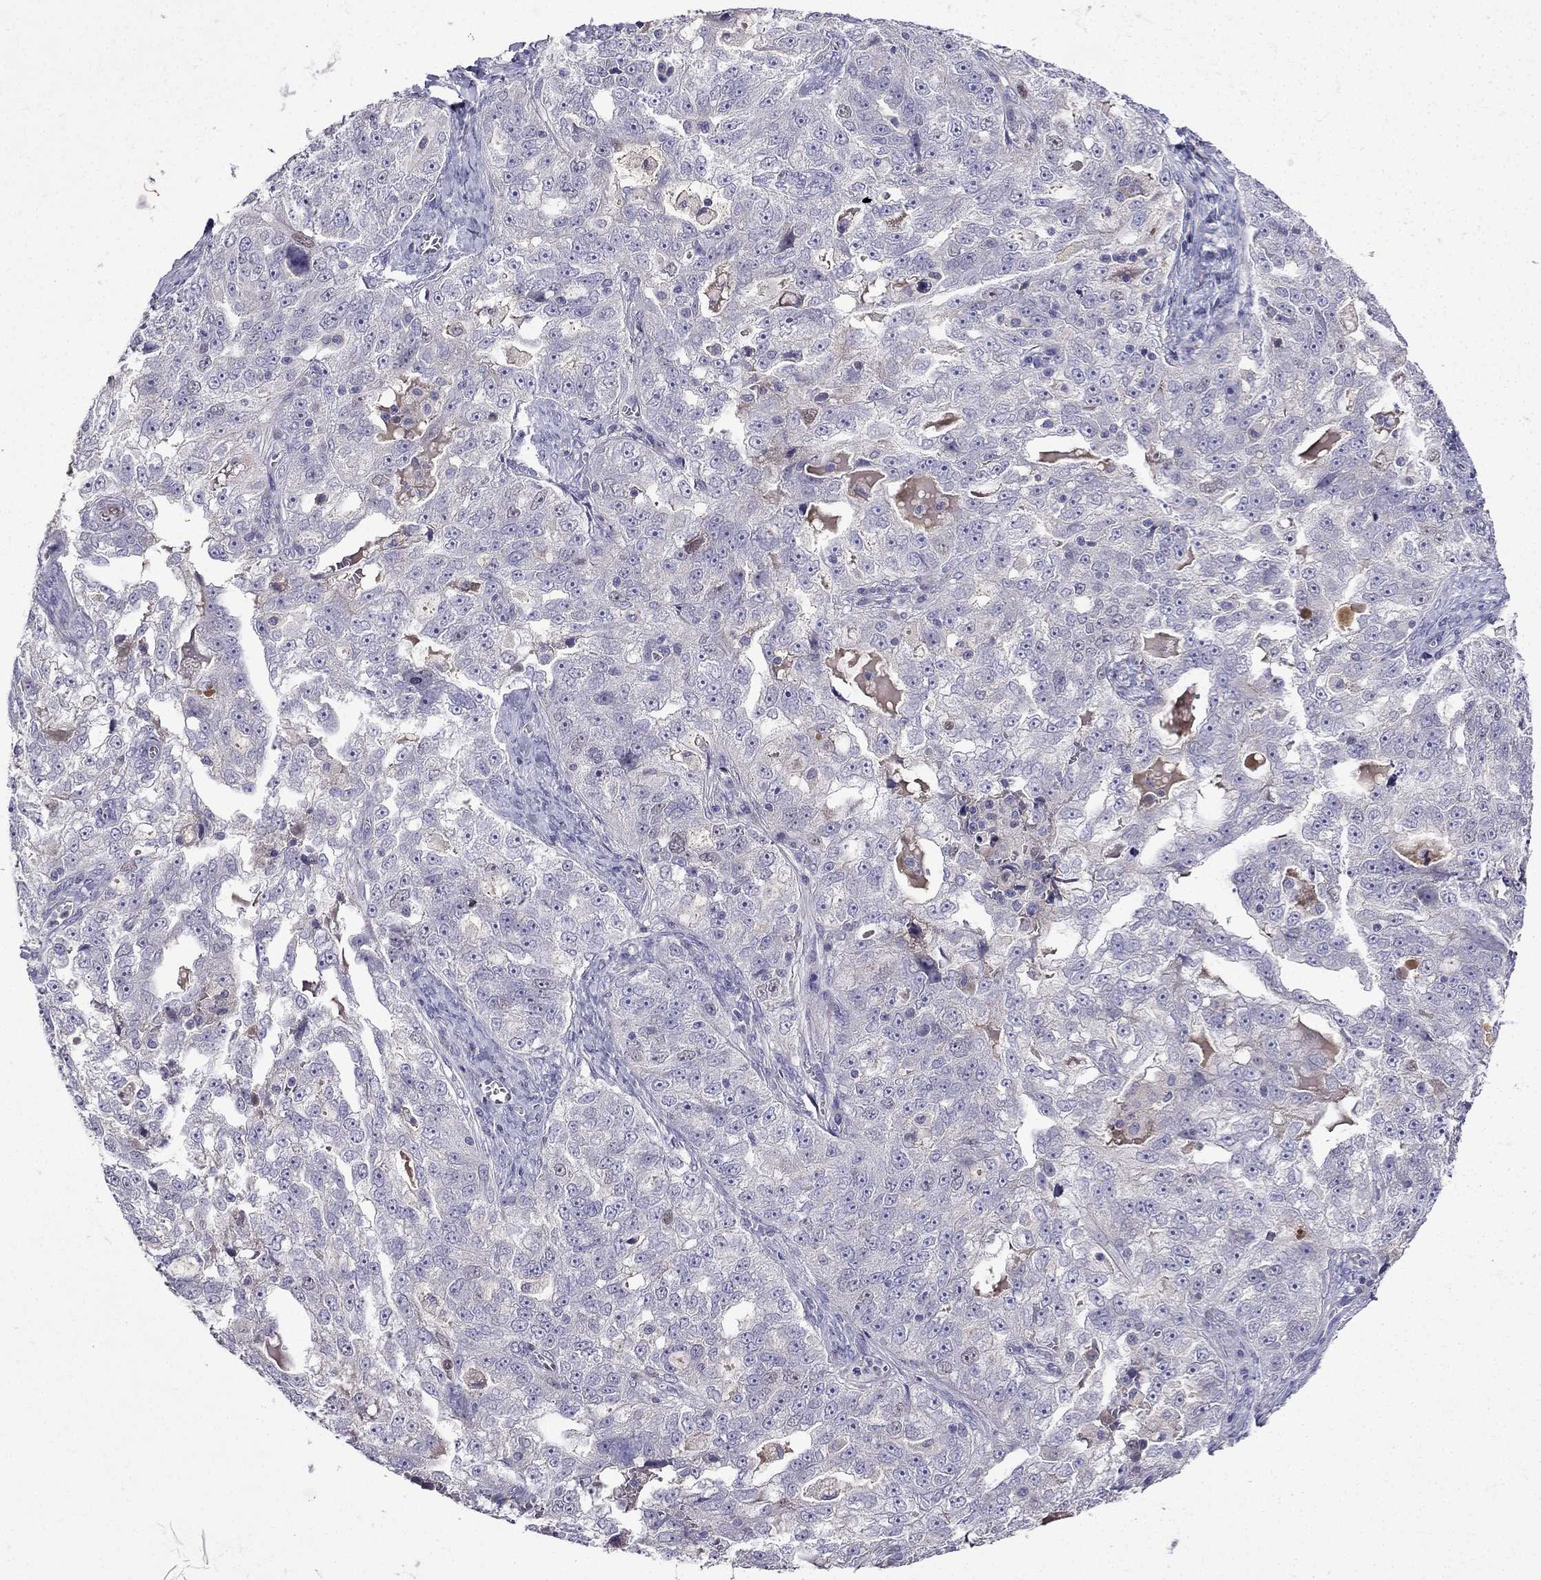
{"staining": {"intensity": "negative", "quantity": "none", "location": "none"}, "tissue": "ovarian cancer", "cell_type": "Tumor cells", "image_type": "cancer", "snomed": [{"axis": "morphology", "description": "Cystadenocarcinoma, serous, NOS"}, {"axis": "topography", "description": "Ovary"}], "caption": "The micrograph shows no staining of tumor cells in ovarian cancer (serous cystadenocarcinoma). (IHC, brightfield microscopy, high magnification).", "gene": "UHRF1", "patient": {"sex": "female", "age": 51}}